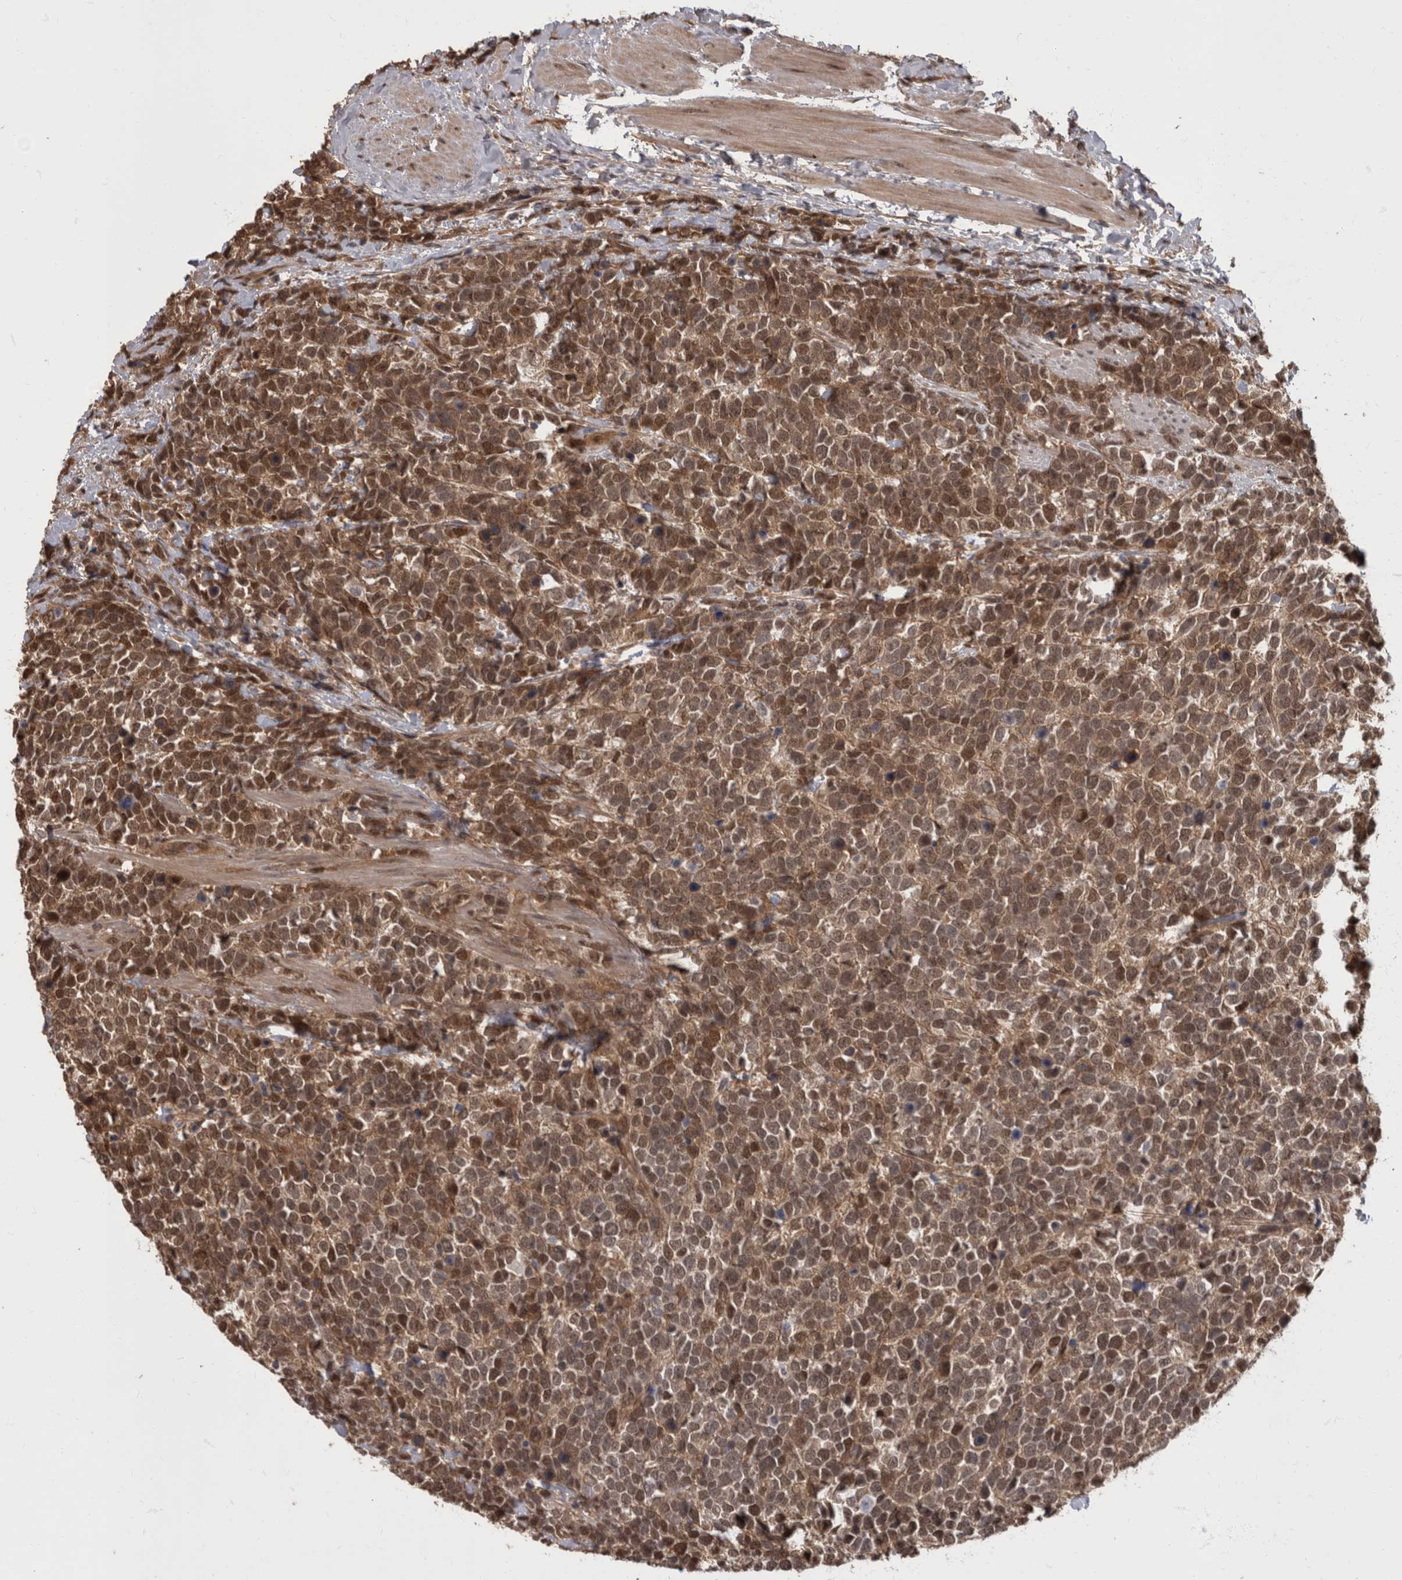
{"staining": {"intensity": "moderate", "quantity": ">75%", "location": "cytoplasmic/membranous,nuclear"}, "tissue": "urothelial cancer", "cell_type": "Tumor cells", "image_type": "cancer", "snomed": [{"axis": "morphology", "description": "Urothelial carcinoma, High grade"}, {"axis": "topography", "description": "Urinary bladder"}], "caption": "Immunohistochemical staining of high-grade urothelial carcinoma displays moderate cytoplasmic/membranous and nuclear protein positivity in about >75% of tumor cells.", "gene": "AKT3", "patient": {"sex": "female", "age": 82}}